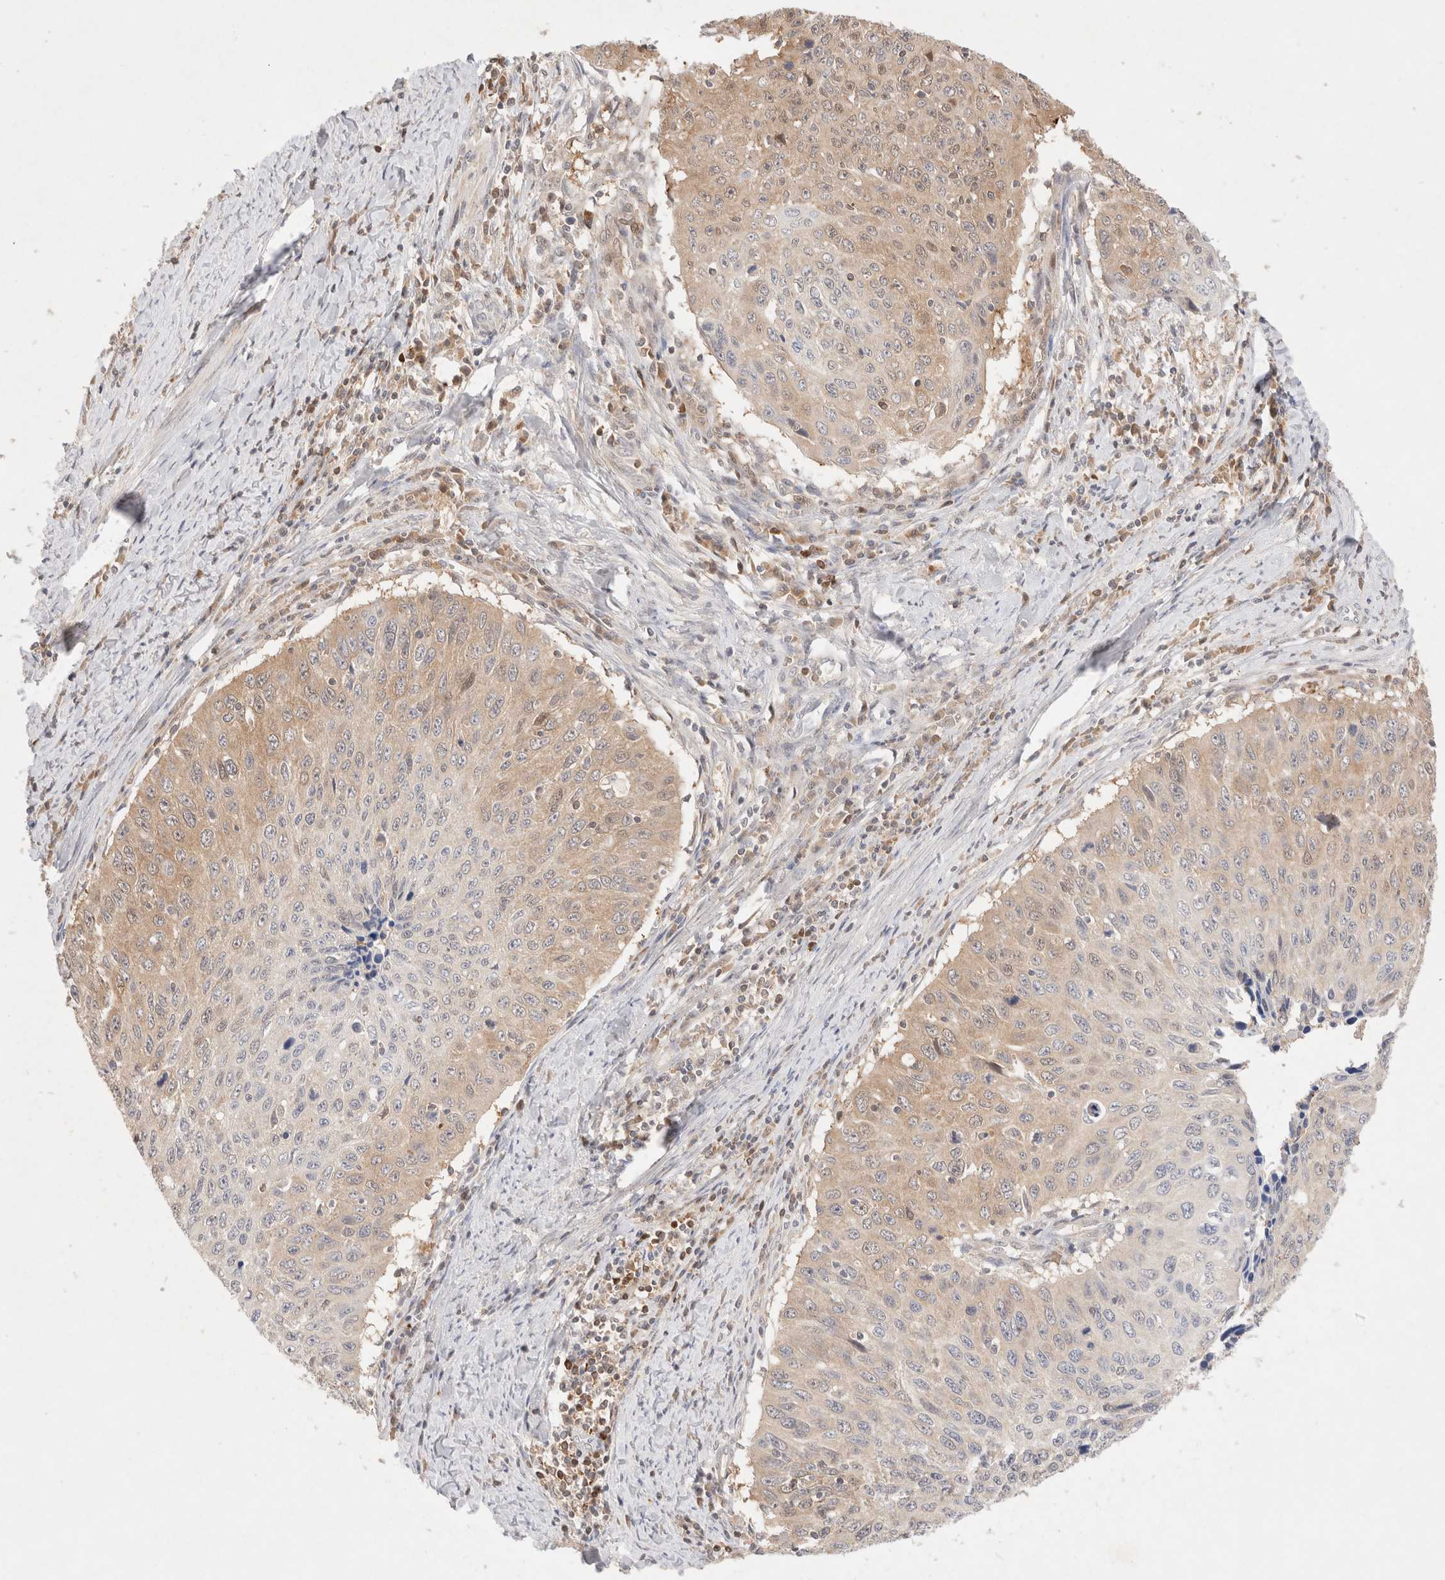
{"staining": {"intensity": "weak", "quantity": "25%-75%", "location": "cytoplasmic/membranous,nuclear"}, "tissue": "cervical cancer", "cell_type": "Tumor cells", "image_type": "cancer", "snomed": [{"axis": "morphology", "description": "Squamous cell carcinoma, NOS"}, {"axis": "topography", "description": "Cervix"}], "caption": "Protein expression analysis of cervical cancer (squamous cell carcinoma) demonstrates weak cytoplasmic/membranous and nuclear staining in about 25%-75% of tumor cells.", "gene": "STARD10", "patient": {"sex": "female", "age": 53}}